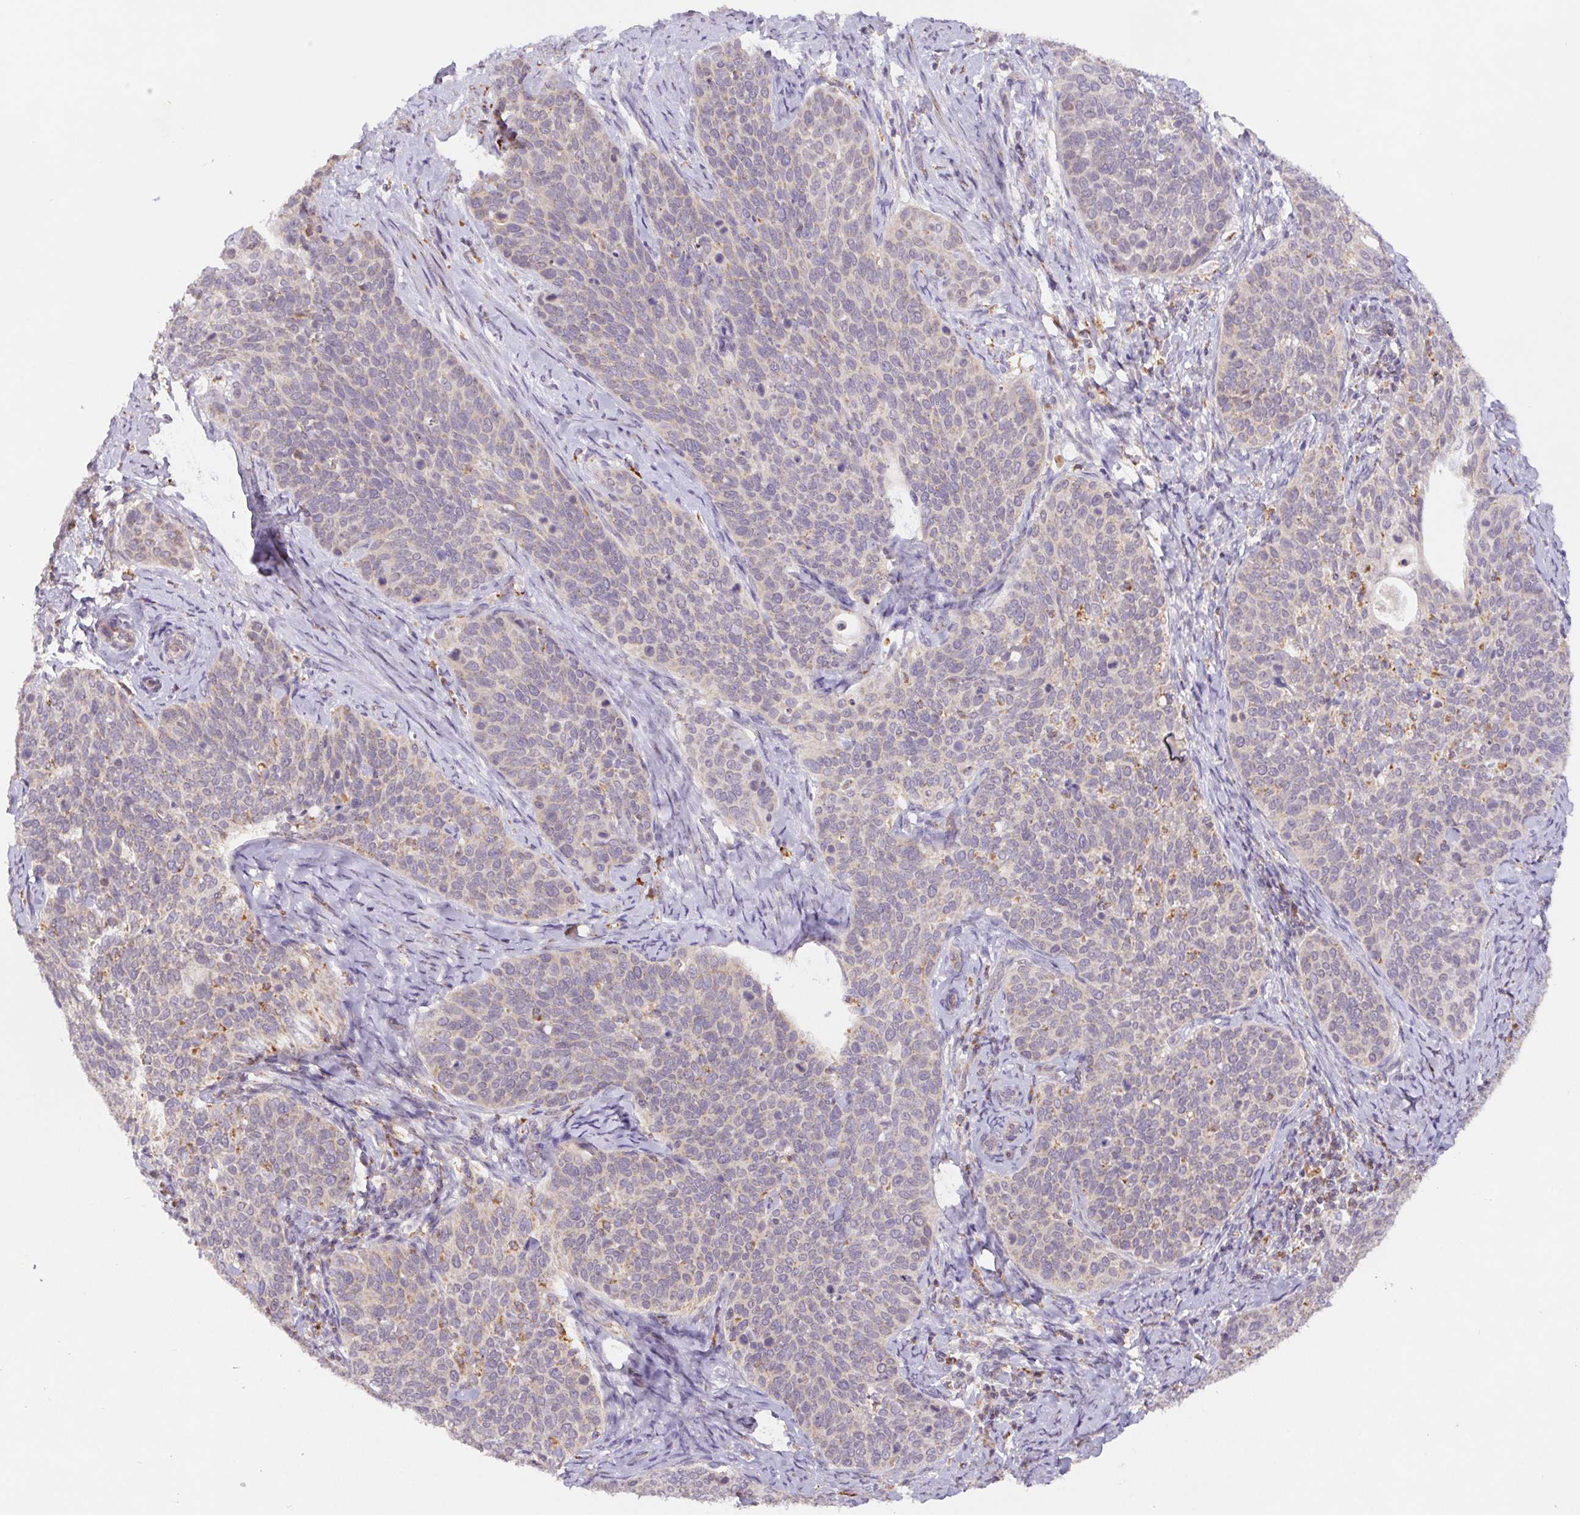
{"staining": {"intensity": "weak", "quantity": "<25%", "location": "cytoplasmic/membranous"}, "tissue": "cervical cancer", "cell_type": "Tumor cells", "image_type": "cancer", "snomed": [{"axis": "morphology", "description": "Squamous cell carcinoma, NOS"}, {"axis": "topography", "description": "Cervix"}], "caption": "High magnification brightfield microscopy of cervical cancer (squamous cell carcinoma) stained with DAB (brown) and counterstained with hematoxylin (blue): tumor cells show no significant positivity.", "gene": "EMC6", "patient": {"sex": "female", "age": 69}}